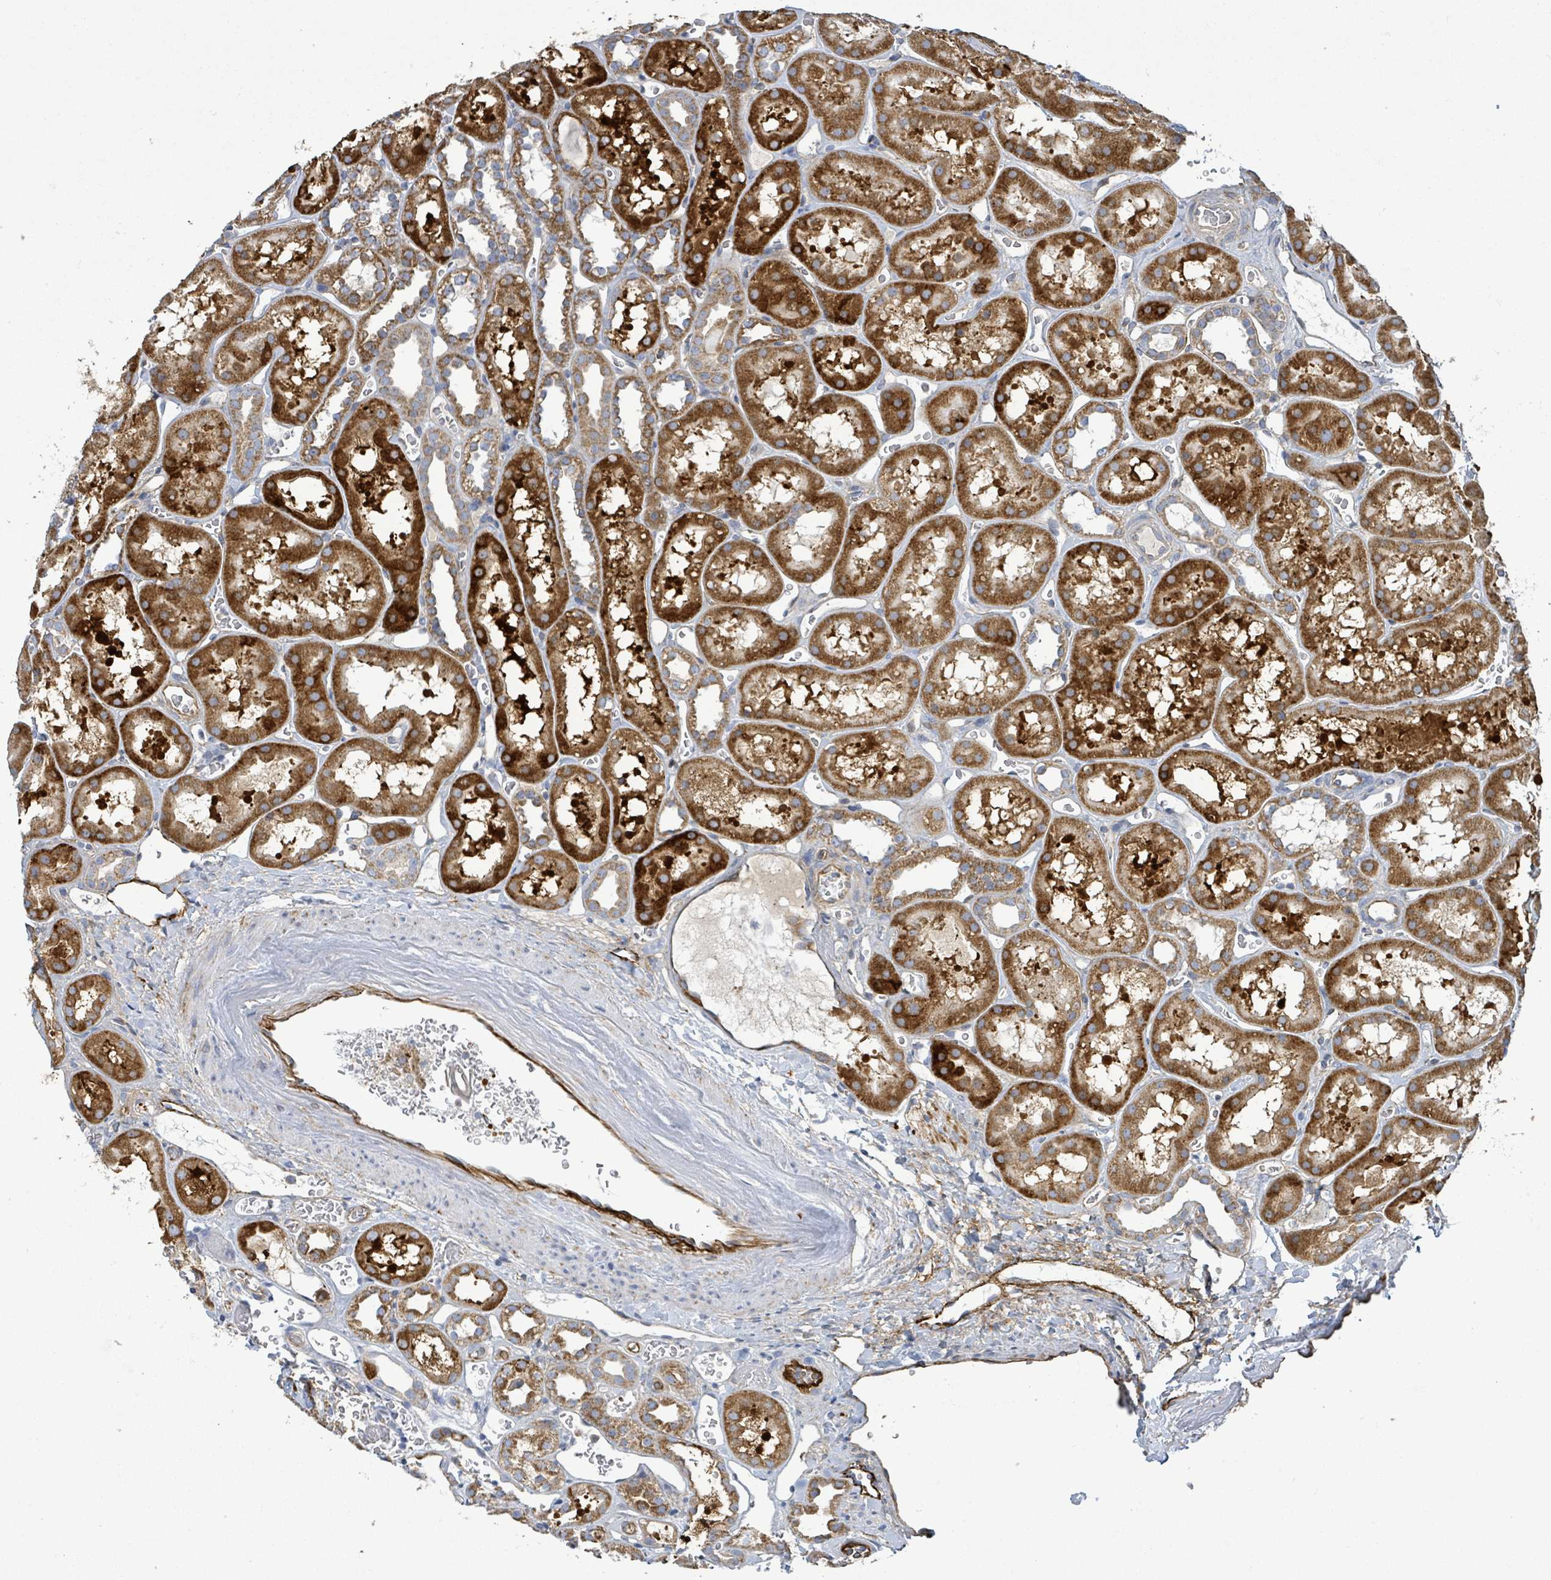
{"staining": {"intensity": "moderate", "quantity": "<25%", "location": "cytoplasmic/membranous"}, "tissue": "kidney", "cell_type": "Cells in glomeruli", "image_type": "normal", "snomed": [{"axis": "morphology", "description": "Normal tissue, NOS"}, {"axis": "topography", "description": "Kidney"}], "caption": "Protein staining displays moderate cytoplasmic/membranous expression in about <25% of cells in glomeruli in unremarkable kidney. (Brightfield microscopy of DAB IHC at high magnification).", "gene": "EGFL7", "patient": {"sex": "female", "age": 41}}